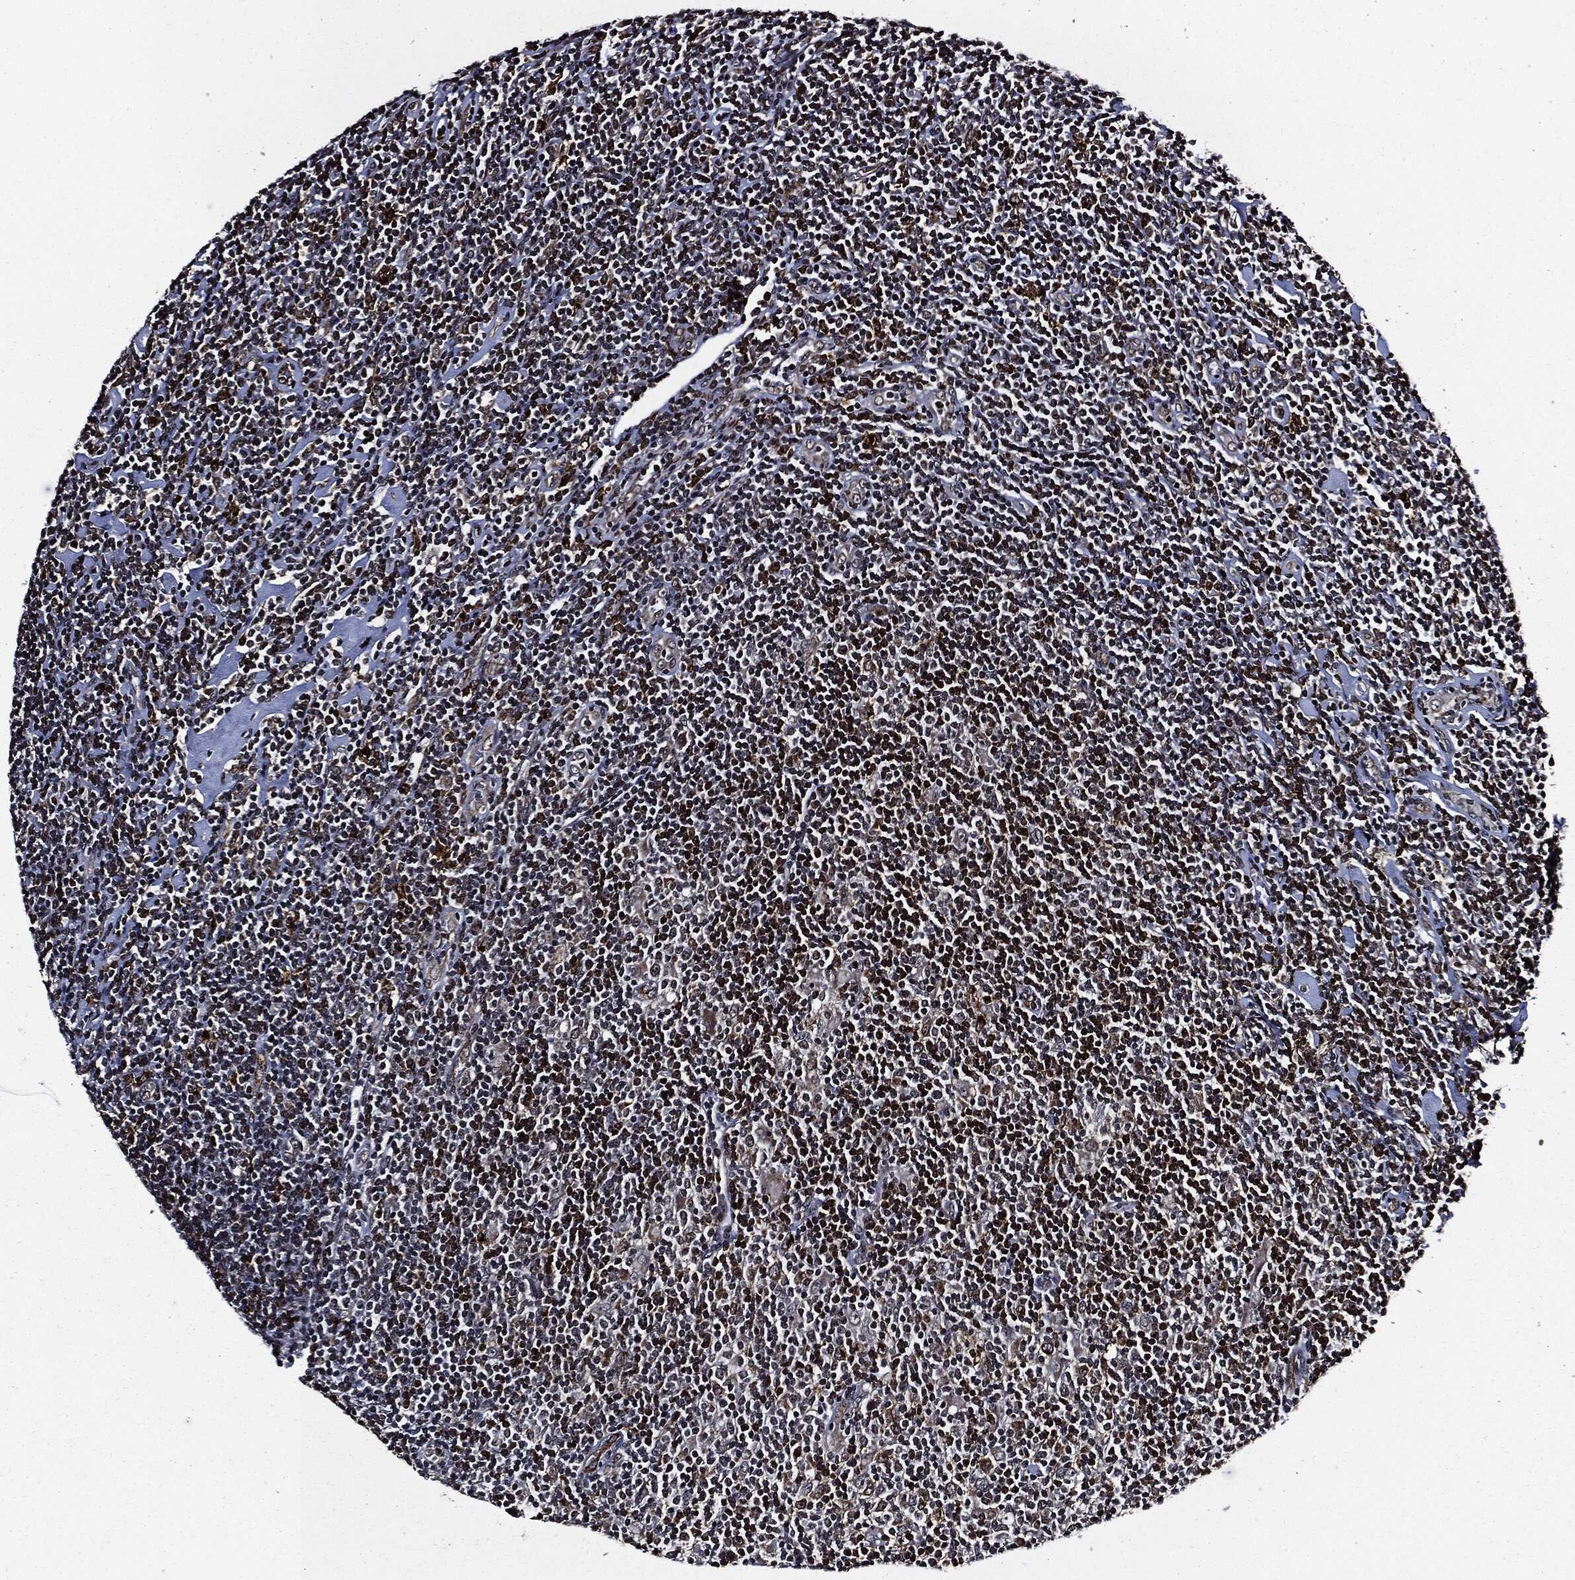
{"staining": {"intensity": "moderate", "quantity": "<25%", "location": "cytoplasmic/membranous"}, "tissue": "lymphoma", "cell_type": "Tumor cells", "image_type": "cancer", "snomed": [{"axis": "morphology", "description": "Hodgkin's disease, NOS"}, {"axis": "topography", "description": "Lymph node"}], "caption": "This is a photomicrograph of immunohistochemistry staining of Hodgkin's disease, which shows moderate staining in the cytoplasmic/membranous of tumor cells.", "gene": "SUGT1", "patient": {"sex": "male", "age": 40}}